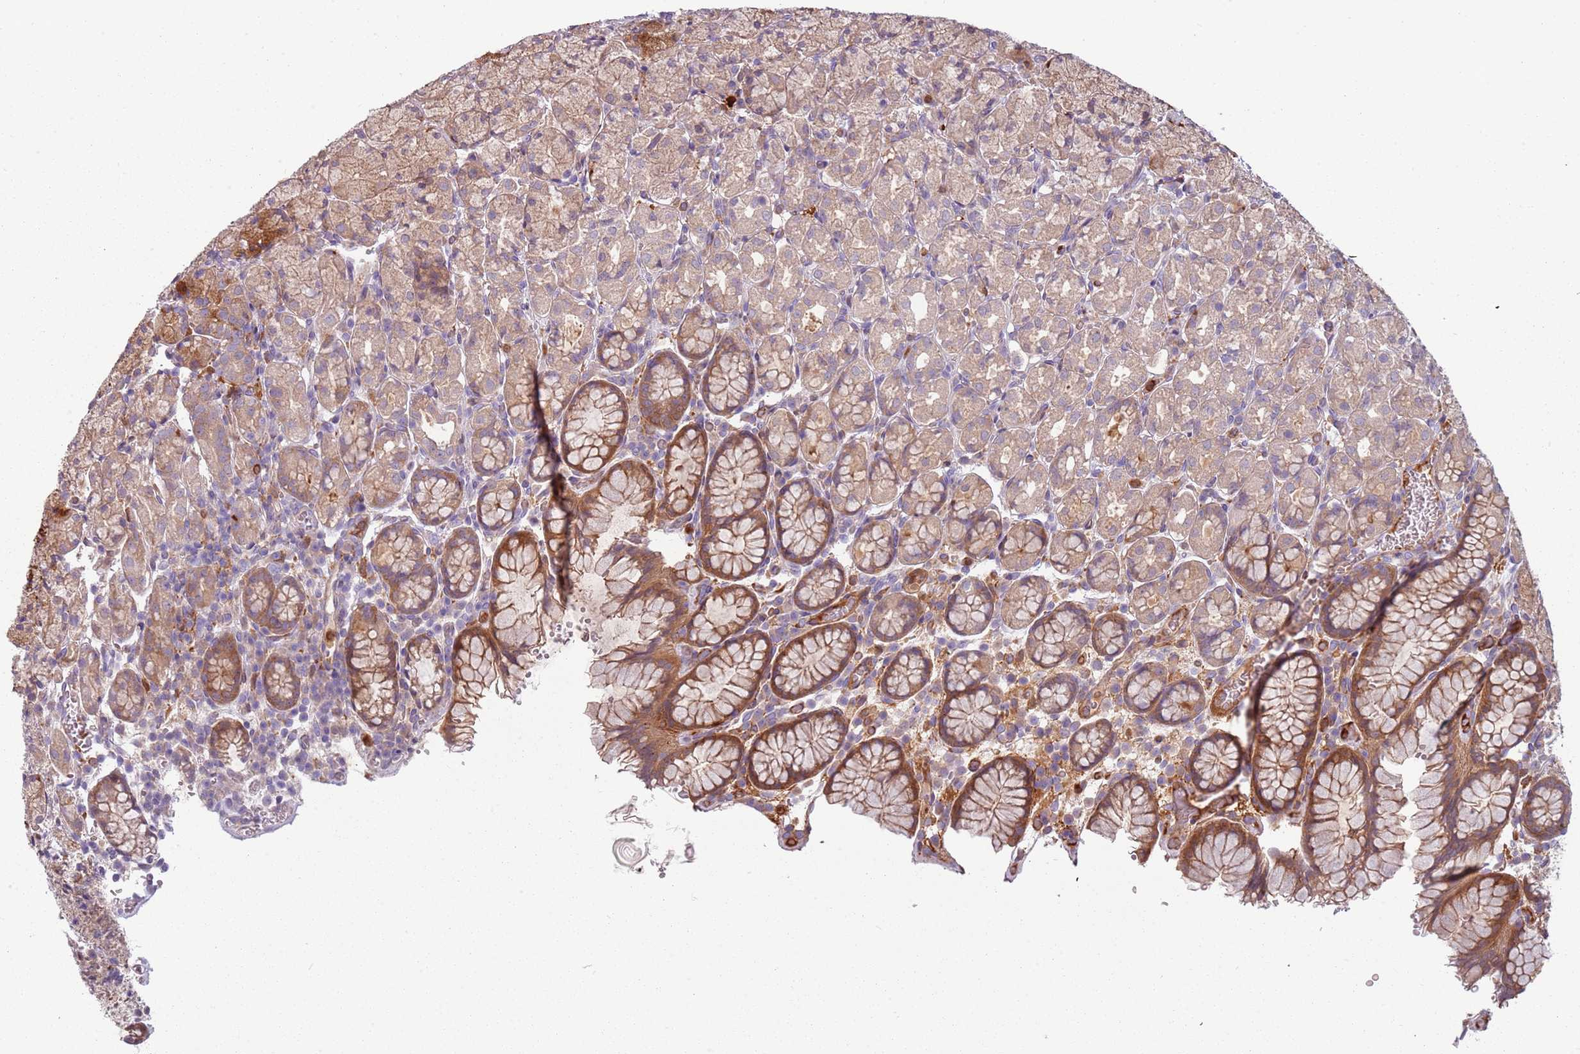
{"staining": {"intensity": "strong", "quantity": ">75%", "location": "cytoplasmic/membranous"}, "tissue": "stomach", "cell_type": "Glandular cells", "image_type": "normal", "snomed": [{"axis": "morphology", "description": "Normal tissue, NOS"}, {"axis": "topography", "description": "Stomach, upper"}, {"axis": "topography", "description": "Stomach"}], "caption": "Immunohistochemistry (IHC) of normal stomach demonstrates high levels of strong cytoplasmic/membranous expression in approximately >75% of glandular cells.", "gene": "NADK", "patient": {"sex": "male", "age": 62}}